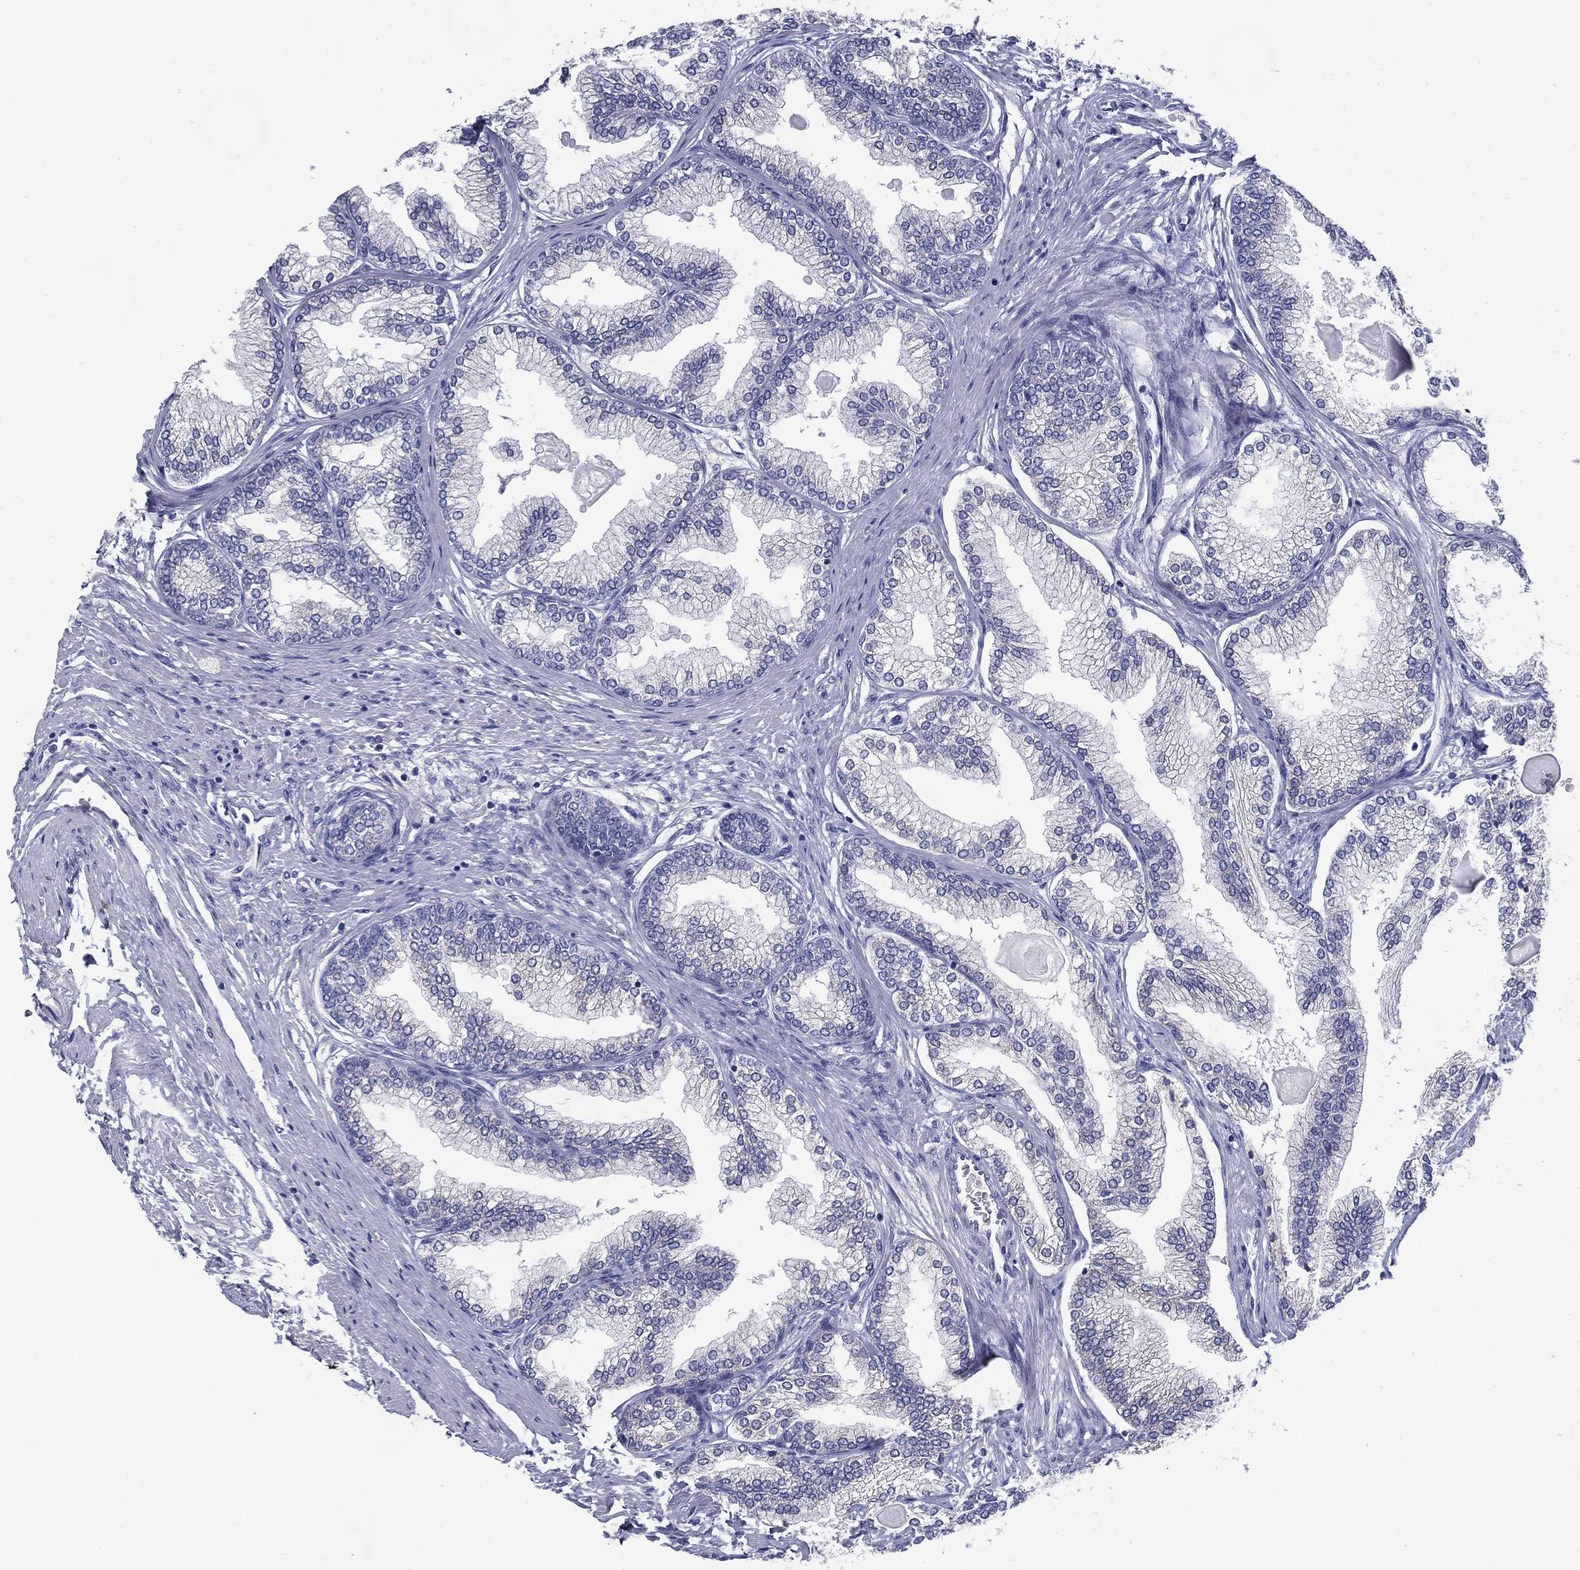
{"staining": {"intensity": "negative", "quantity": "none", "location": "none"}, "tissue": "prostate", "cell_type": "Glandular cells", "image_type": "normal", "snomed": [{"axis": "morphology", "description": "Normal tissue, NOS"}, {"axis": "topography", "description": "Prostate"}], "caption": "IHC of normal prostate shows no staining in glandular cells. (Stains: DAB IHC with hematoxylin counter stain, Microscopy: brightfield microscopy at high magnification).", "gene": "C19orf18", "patient": {"sex": "male", "age": 72}}